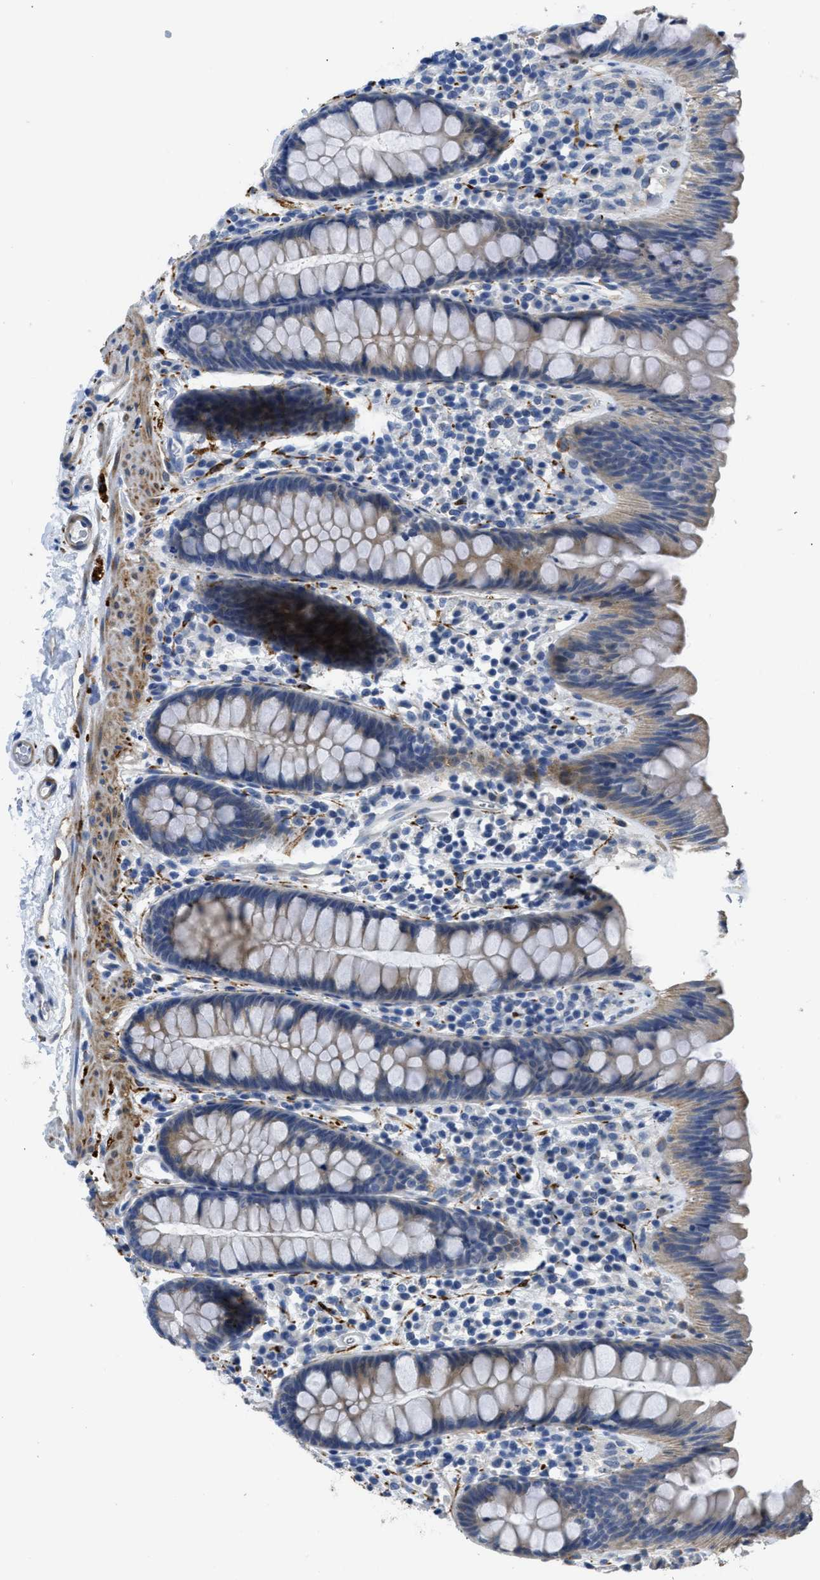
{"staining": {"intensity": "weak", "quantity": "25%-75%", "location": "cytoplasmic/membranous"}, "tissue": "colon", "cell_type": "Endothelial cells", "image_type": "normal", "snomed": [{"axis": "morphology", "description": "Normal tissue, NOS"}, {"axis": "topography", "description": "Colon"}], "caption": "High-magnification brightfield microscopy of normal colon stained with DAB (3,3'-diaminobenzidine) (brown) and counterstained with hematoxylin (blue). endothelial cells exhibit weak cytoplasmic/membranous staining is seen in about25%-75% of cells. The staining is performed using DAB brown chromogen to label protein expression. The nuclei are counter-stained blue using hematoxylin.", "gene": "ZSWIM5", "patient": {"sex": "female", "age": 80}}